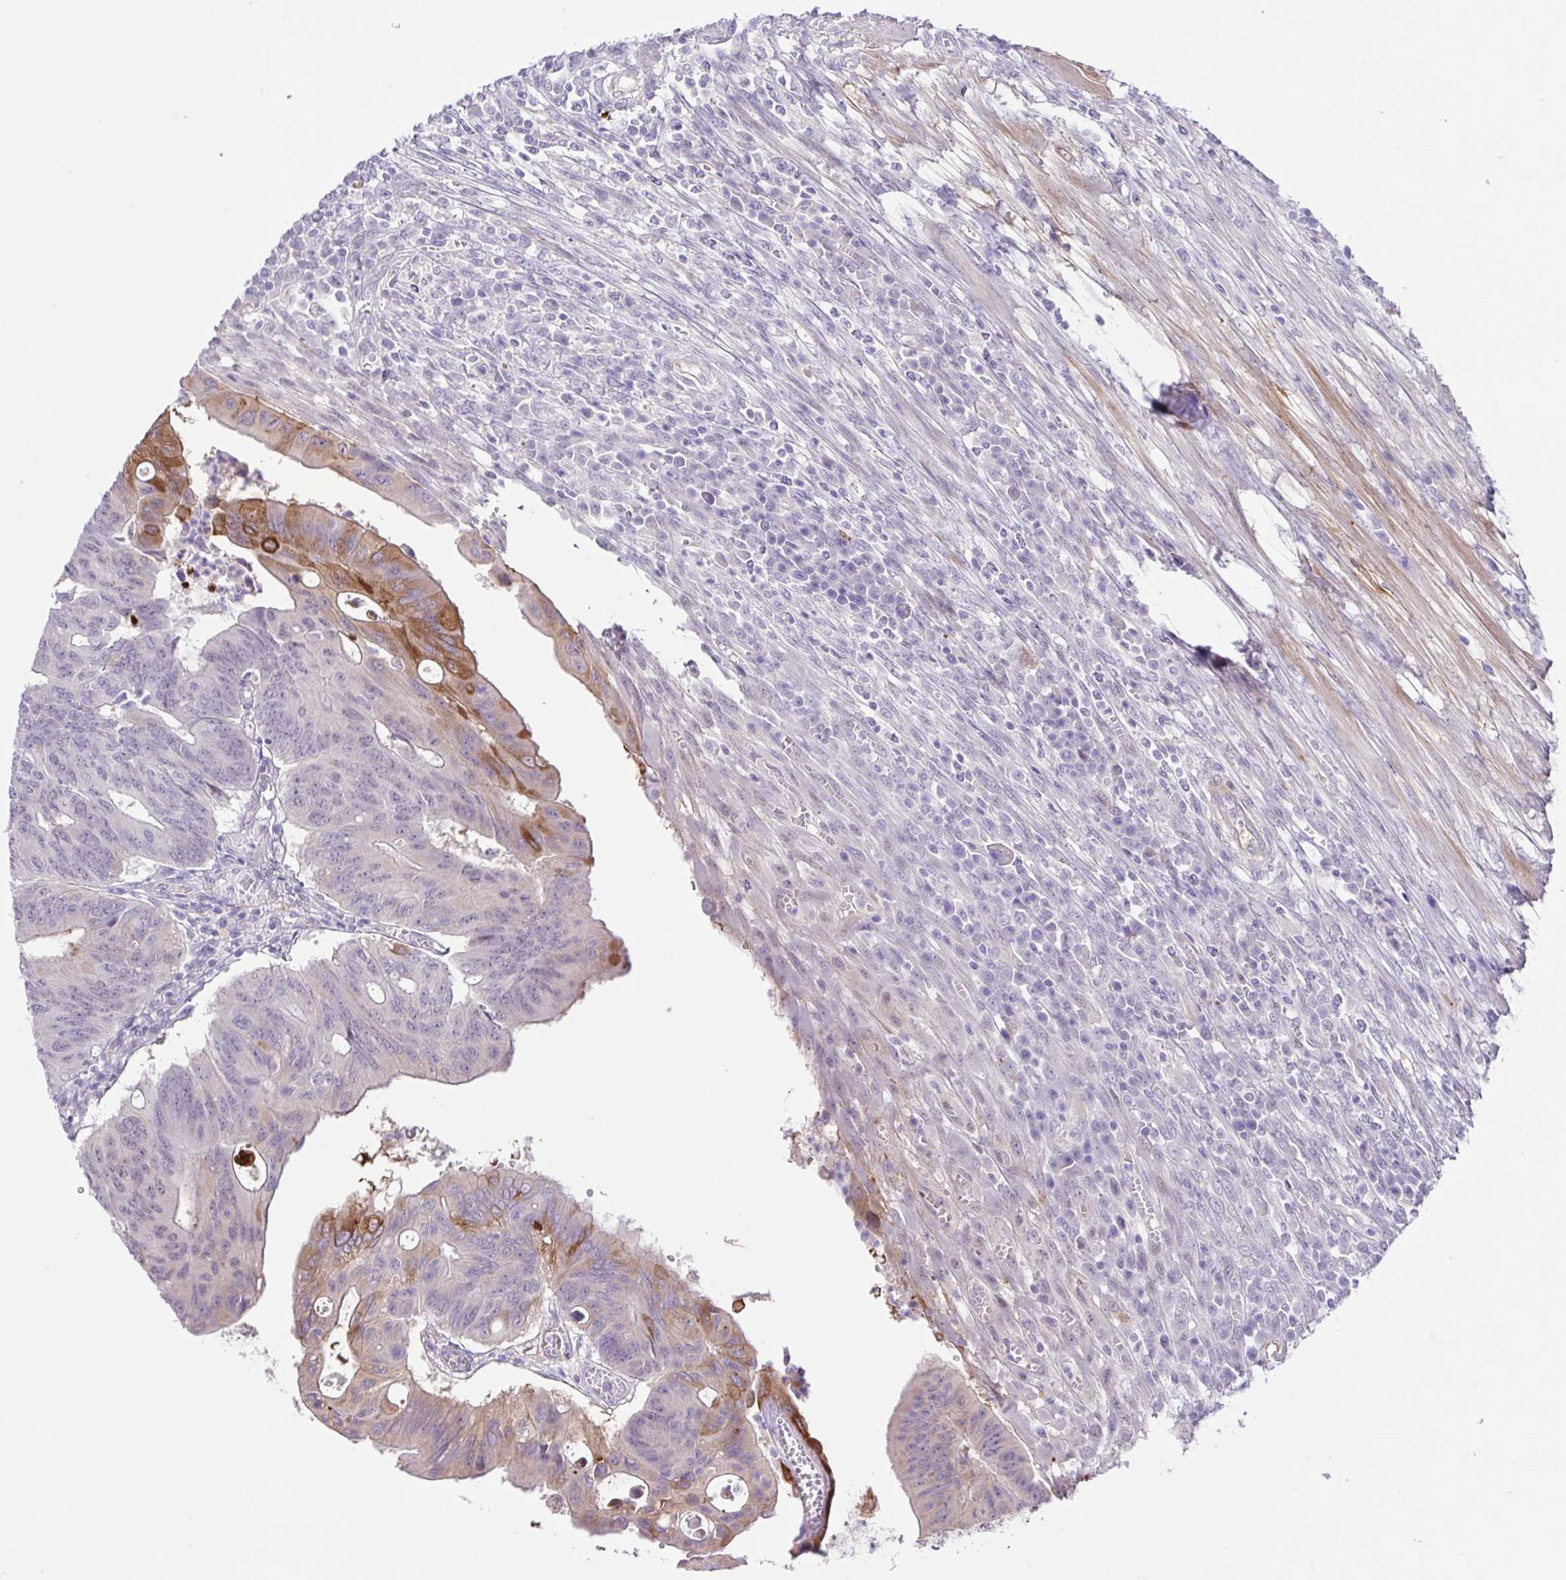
{"staining": {"intensity": "moderate", "quantity": "<25%", "location": "cytoplasmic/membranous"}, "tissue": "colorectal cancer", "cell_type": "Tumor cells", "image_type": "cancer", "snomed": [{"axis": "morphology", "description": "Adenocarcinoma, NOS"}, {"axis": "topography", "description": "Colon"}], "caption": "Colorectal adenocarcinoma stained with immunohistochemistry (IHC) demonstrates moderate cytoplasmic/membranous expression in about <25% of tumor cells. The protein is shown in brown color, while the nuclei are stained blue.", "gene": "DCLK2", "patient": {"sex": "male", "age": 65}}